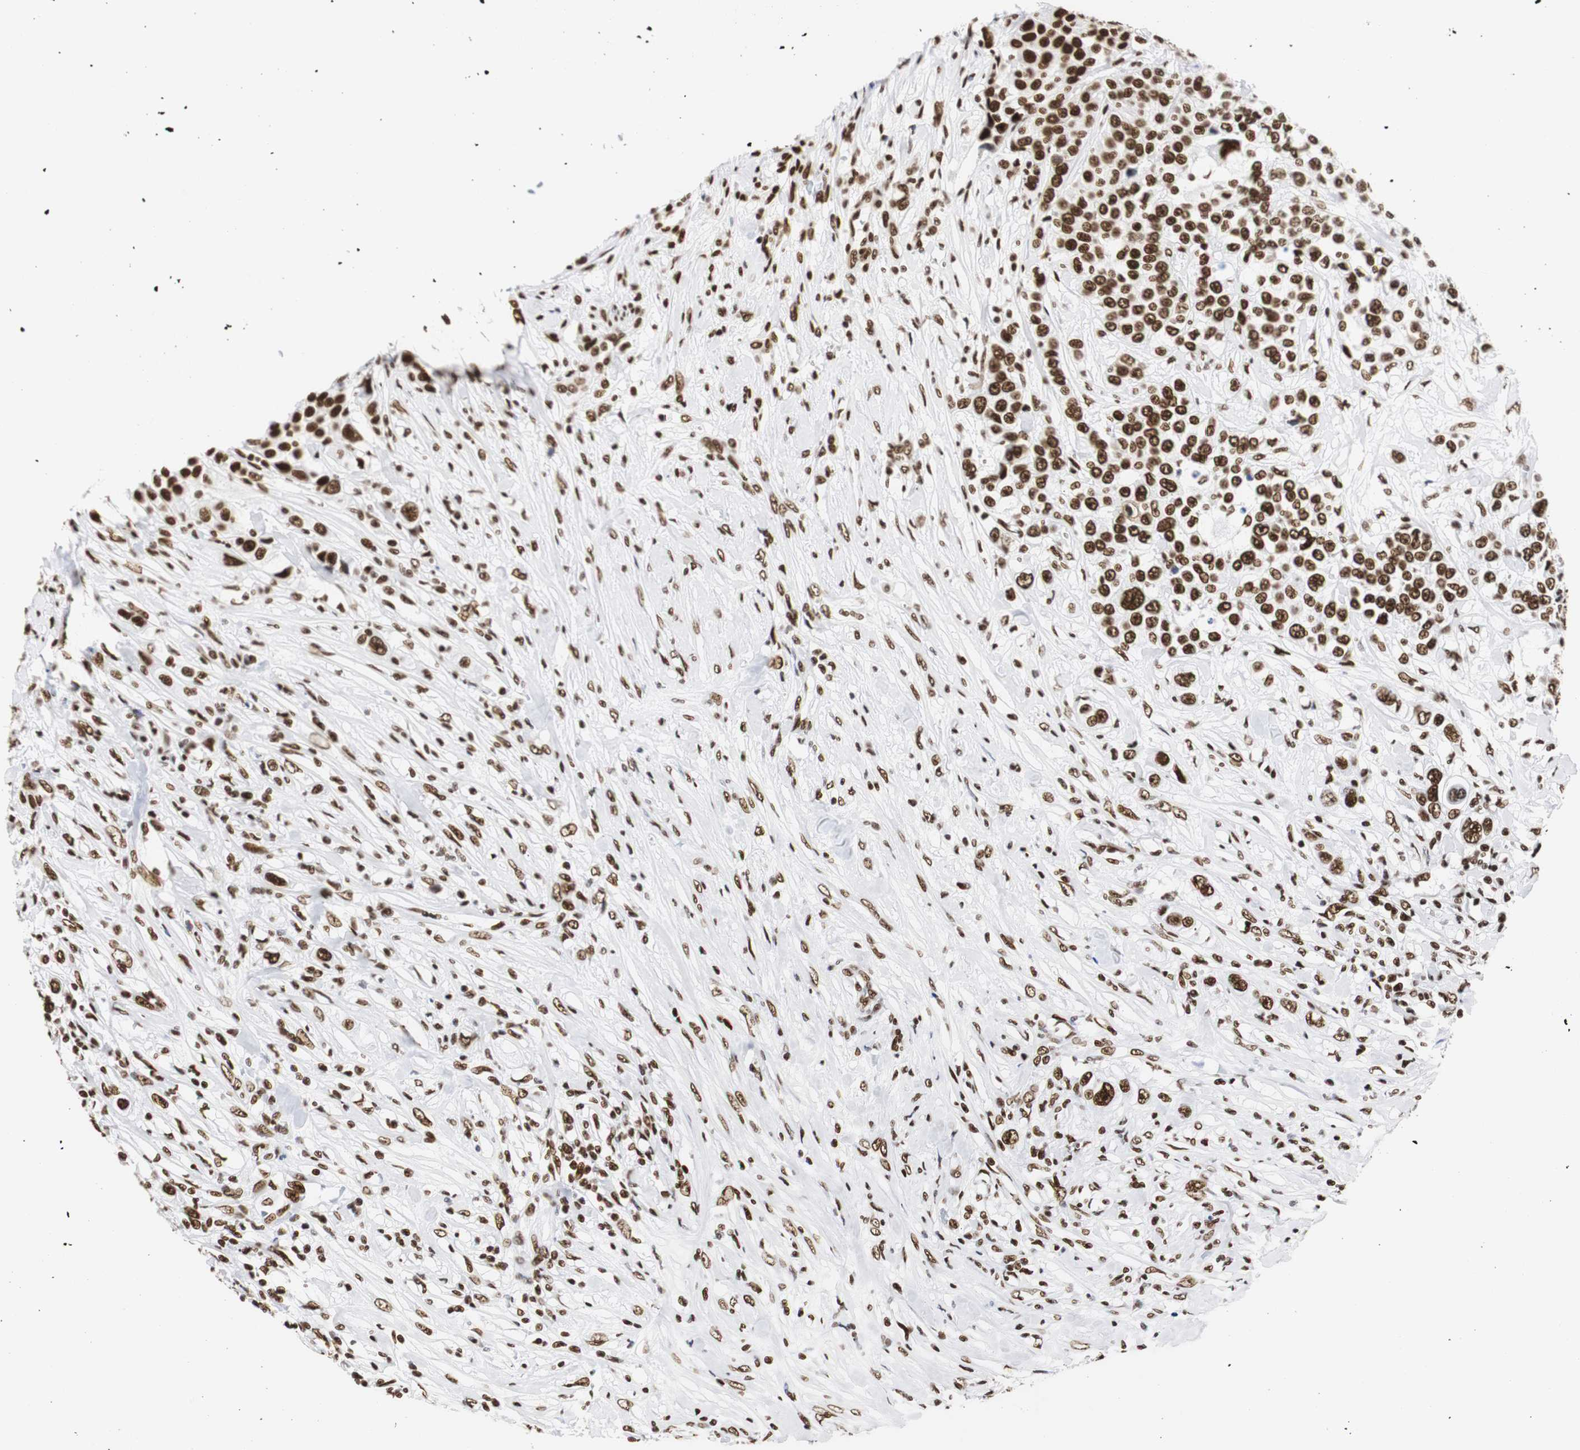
{"staining": {"intensity": "strong", "quantity": ">75%", "location": "nuclear"}, "tissue": "urothelial cancer", "cell_type": "Tumor cells", "image_type": "cancer", "snomed": [{"axis": "morphology", "description": "Urothelial carcinoma, High grade"}, {"axis": "topography", "description": "Urinary bladder"}], "caption": "Urothelial cancer stained for a protein exhibits strong nuclear positivity in tumor cells. (Stains: DAB in brown, nuclei in blue, Microscopy: brightfield microscopy at high magnification).", "gene": "HNRNPH2", "patient": {"sex": "female", "age": 80}}